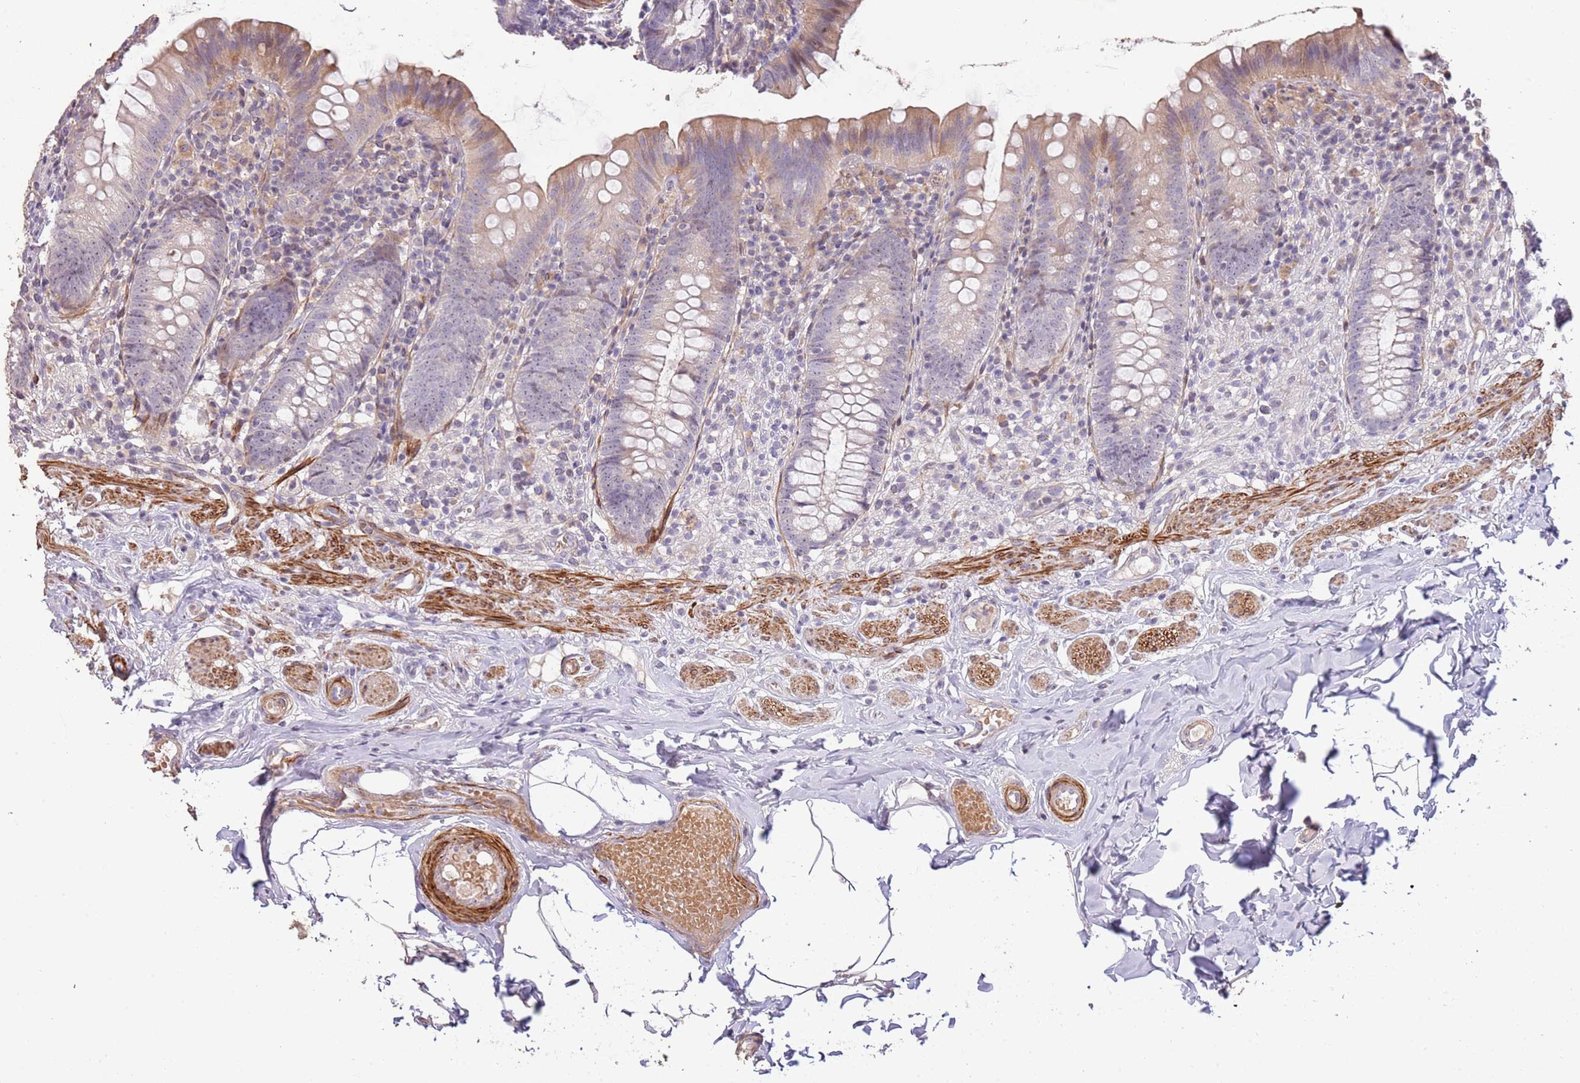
{"staining": {"intensity": "weak", "quantity": "<25%", "location": "cytoplasmic/membranous"}, "tissue": "appendix", "cell_type": "Glandular cells", "image_type": "normal", "snomed": [{"axis": "morphology", "description": "Normal tissue, NOS"}, {"axis": "topography", "description": "Appendix"}], "caption": "Histopathology image shows no protein staining in glandular cells of normal appendix.", "gene": "ADTRP", "patient": {"sex": "male", "age": 55}}